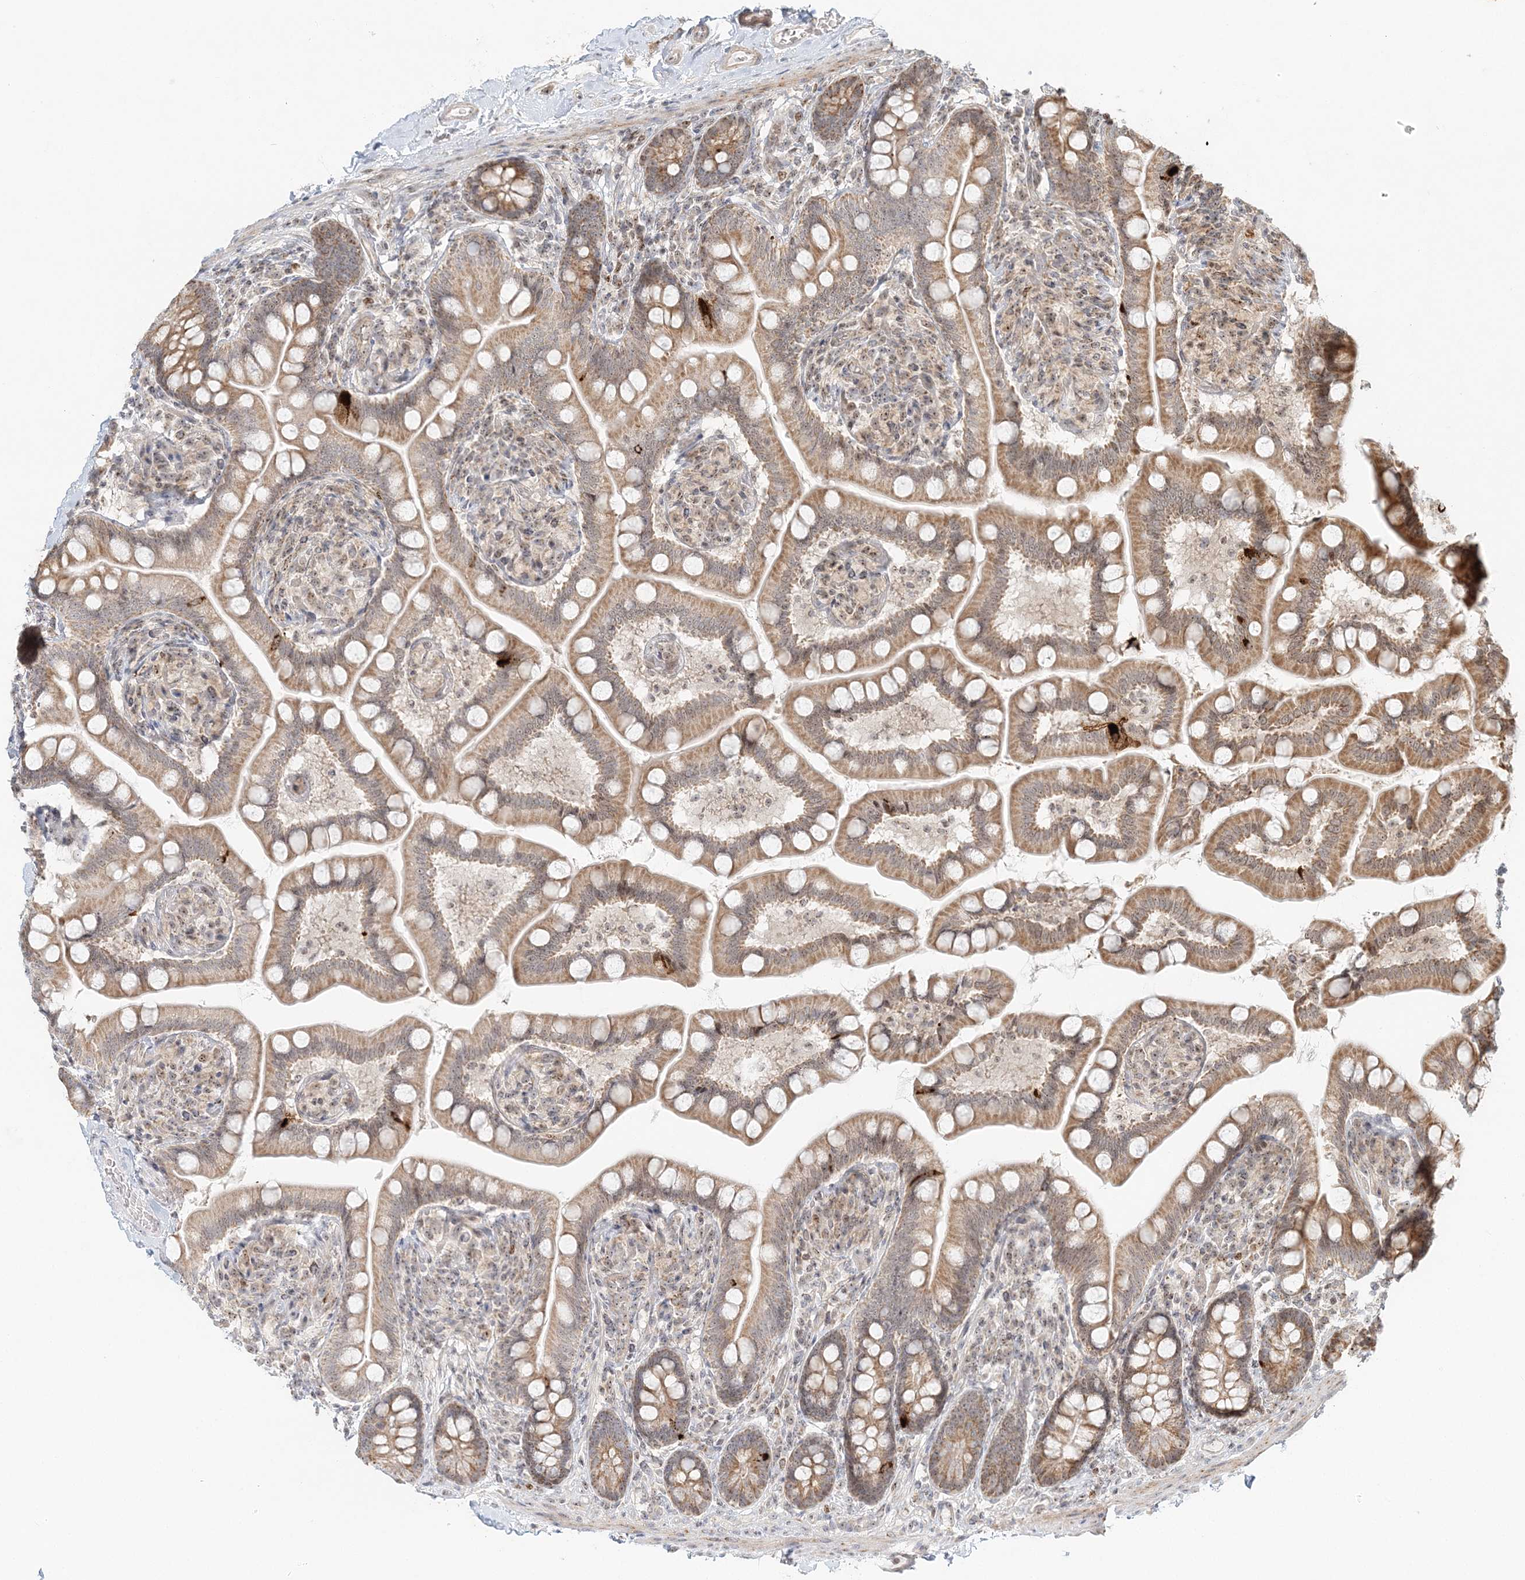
{"staining": {"intensity": "strong", "quantity": "<25%", "location": "cytoplasmic/membranous"}, "tissue": "small intestine", "cell_type": "Glandular cells", "image_type": "normal", "snomed": [{"axis": "morphology", "description": "Normal tissue, NOS"}, {"axis": "topography", "description": "Small intestine"}], "caption": "Immunohistochemical staining of unremarkable small intestine shows strong cytoplasmic/membranous protein expression in about <25% of glandular cells. The staining was performed using DAB (3,3'-diaminobenzidine), with brown indicating positive protein expression. Nuclei are stained blue with hematoxylin.", "gene": "UBE2F", "patient": {"sex": "female", "age": 64}}